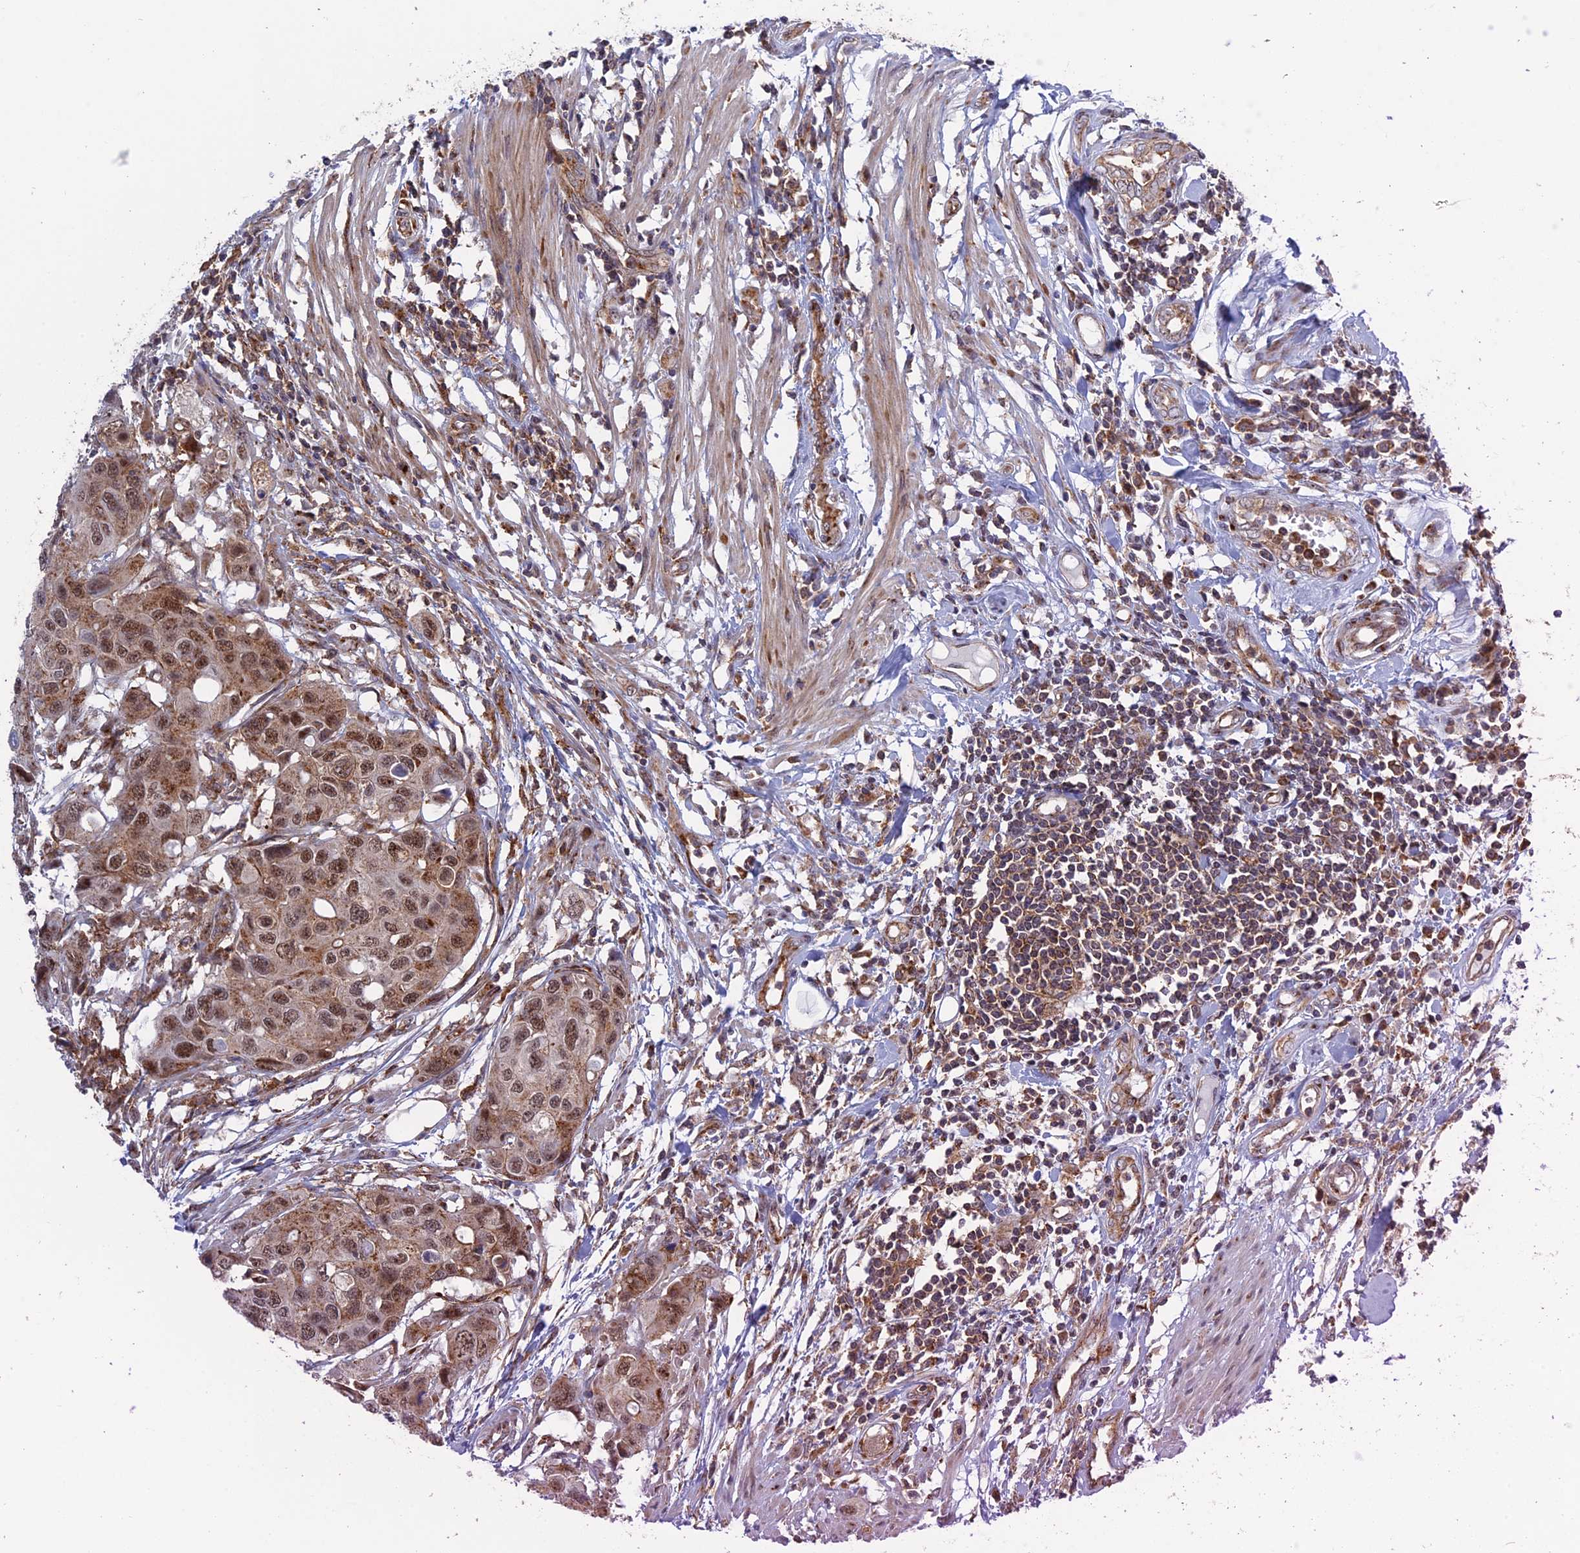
{"staining": {"intensity": "moderate", "quantity": ">75%", "location": "cytoplasmic/membranous,nuclear"}, "tissue": "colorectal cancer", "cell_type": "Tumor cells", "image_type": "cancer", "snomed": [{"axis": "morphology", "description": "Adenocarcinoma, NOS"}, {"axis": "topography", "description": "Colon"}], "caption": "This photomicrograph exhibits IHC staining of colorectal adenocarcinoma, with medium moderate cytoplasmic/membranous and nuclear expression in approximately >75% of tumor cells.", "gene": "CLINT1", "patient": {"sex": "male", "age": 77}}